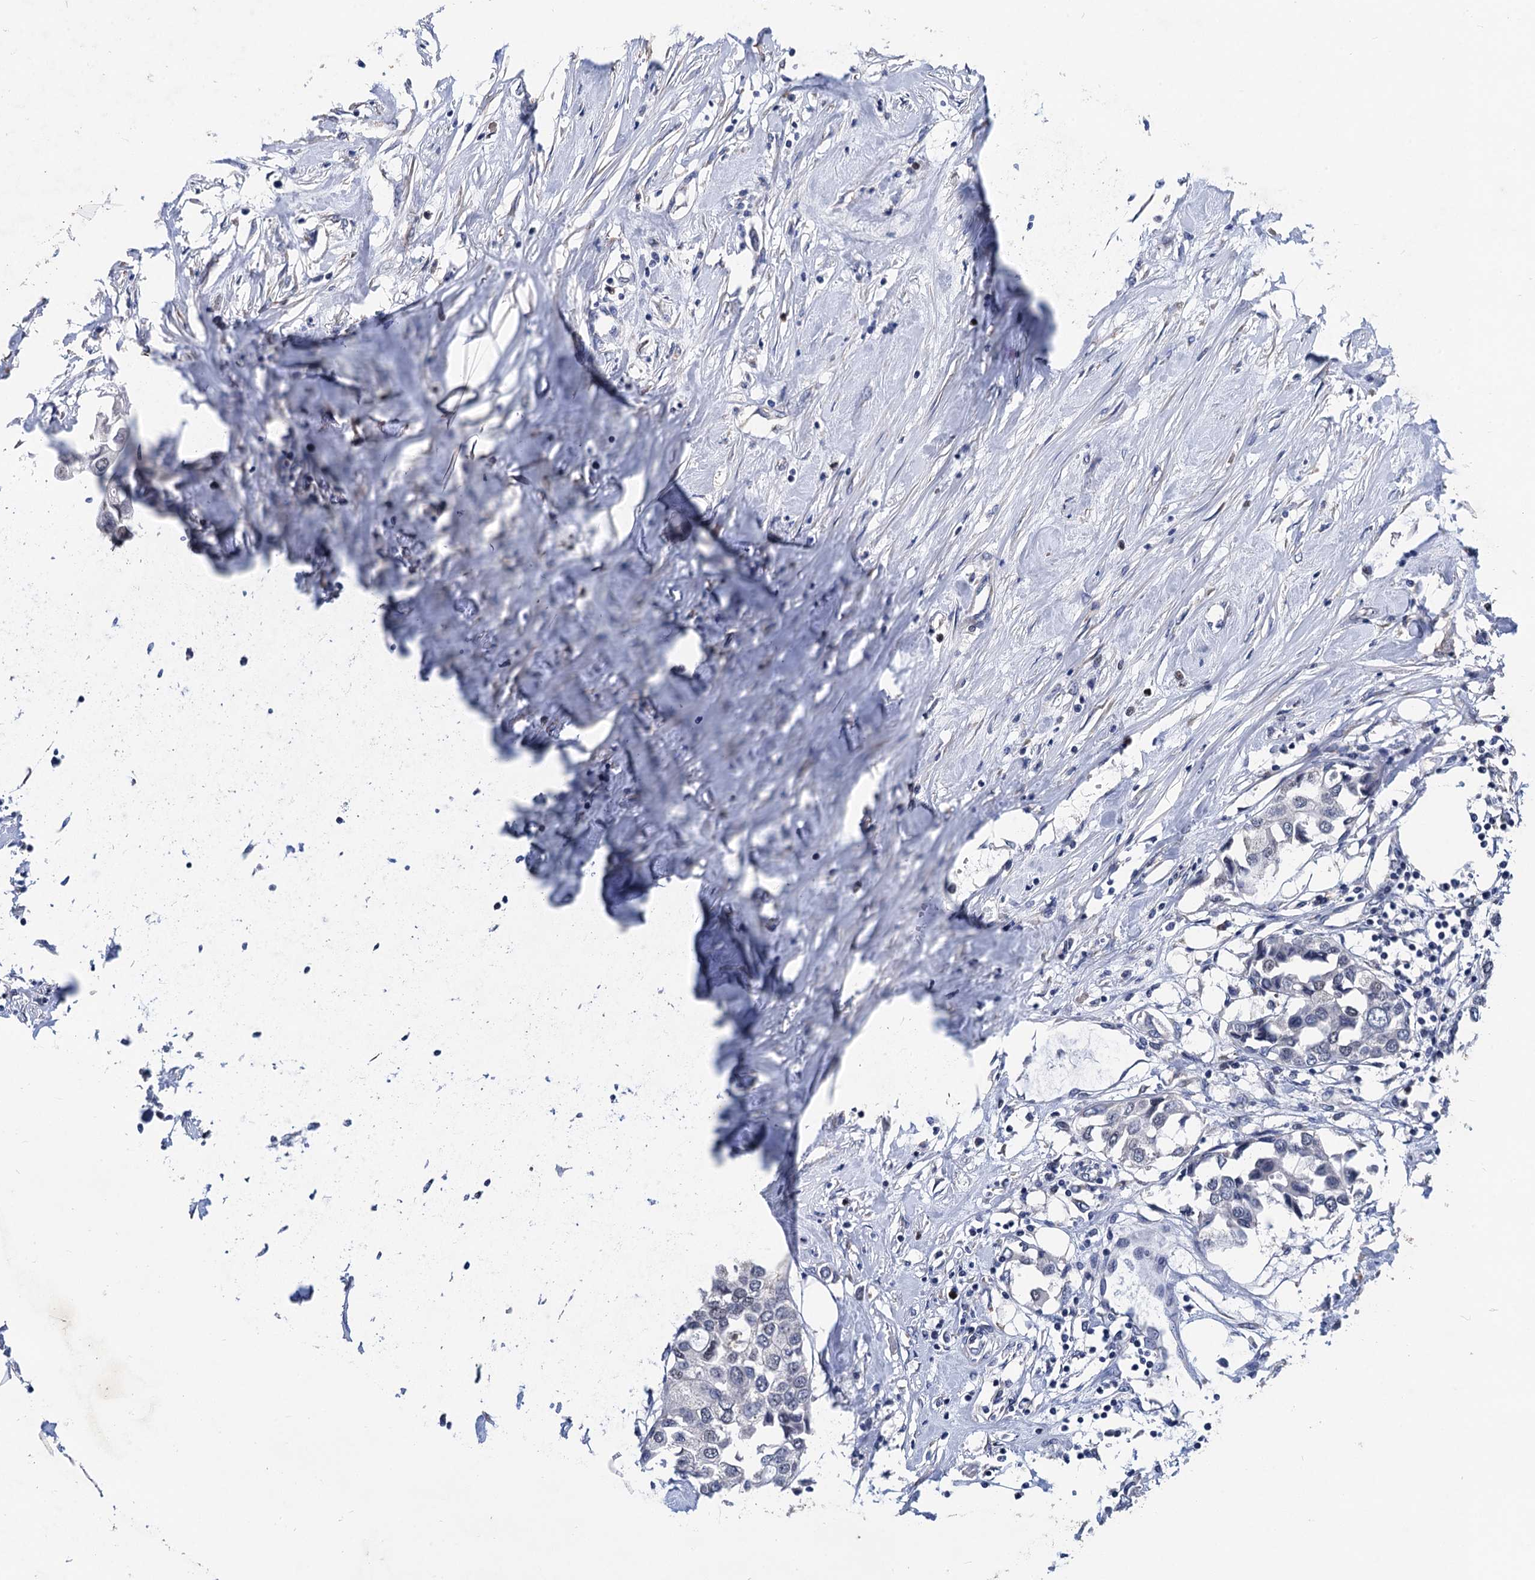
{"staining": {"intensity": "negative", "quantity": "none", "location": "none"}, "tissue": "urothelial cancer", "cell_type": "Tumor cells", "image_type": "cancer", "snomed": [{"axis": "morphology", "description": "Urothelial carcinoma, High grade"}, {"axis": "topography", "description": "Urinary bladder"}], "caption": "Human urothelial carcinoma (high-grade) stained for a protein using IHC reveals no positivity in tumor cells.", "gene": "TSEN34", "patient": {"sex": "male", "age": 64}}